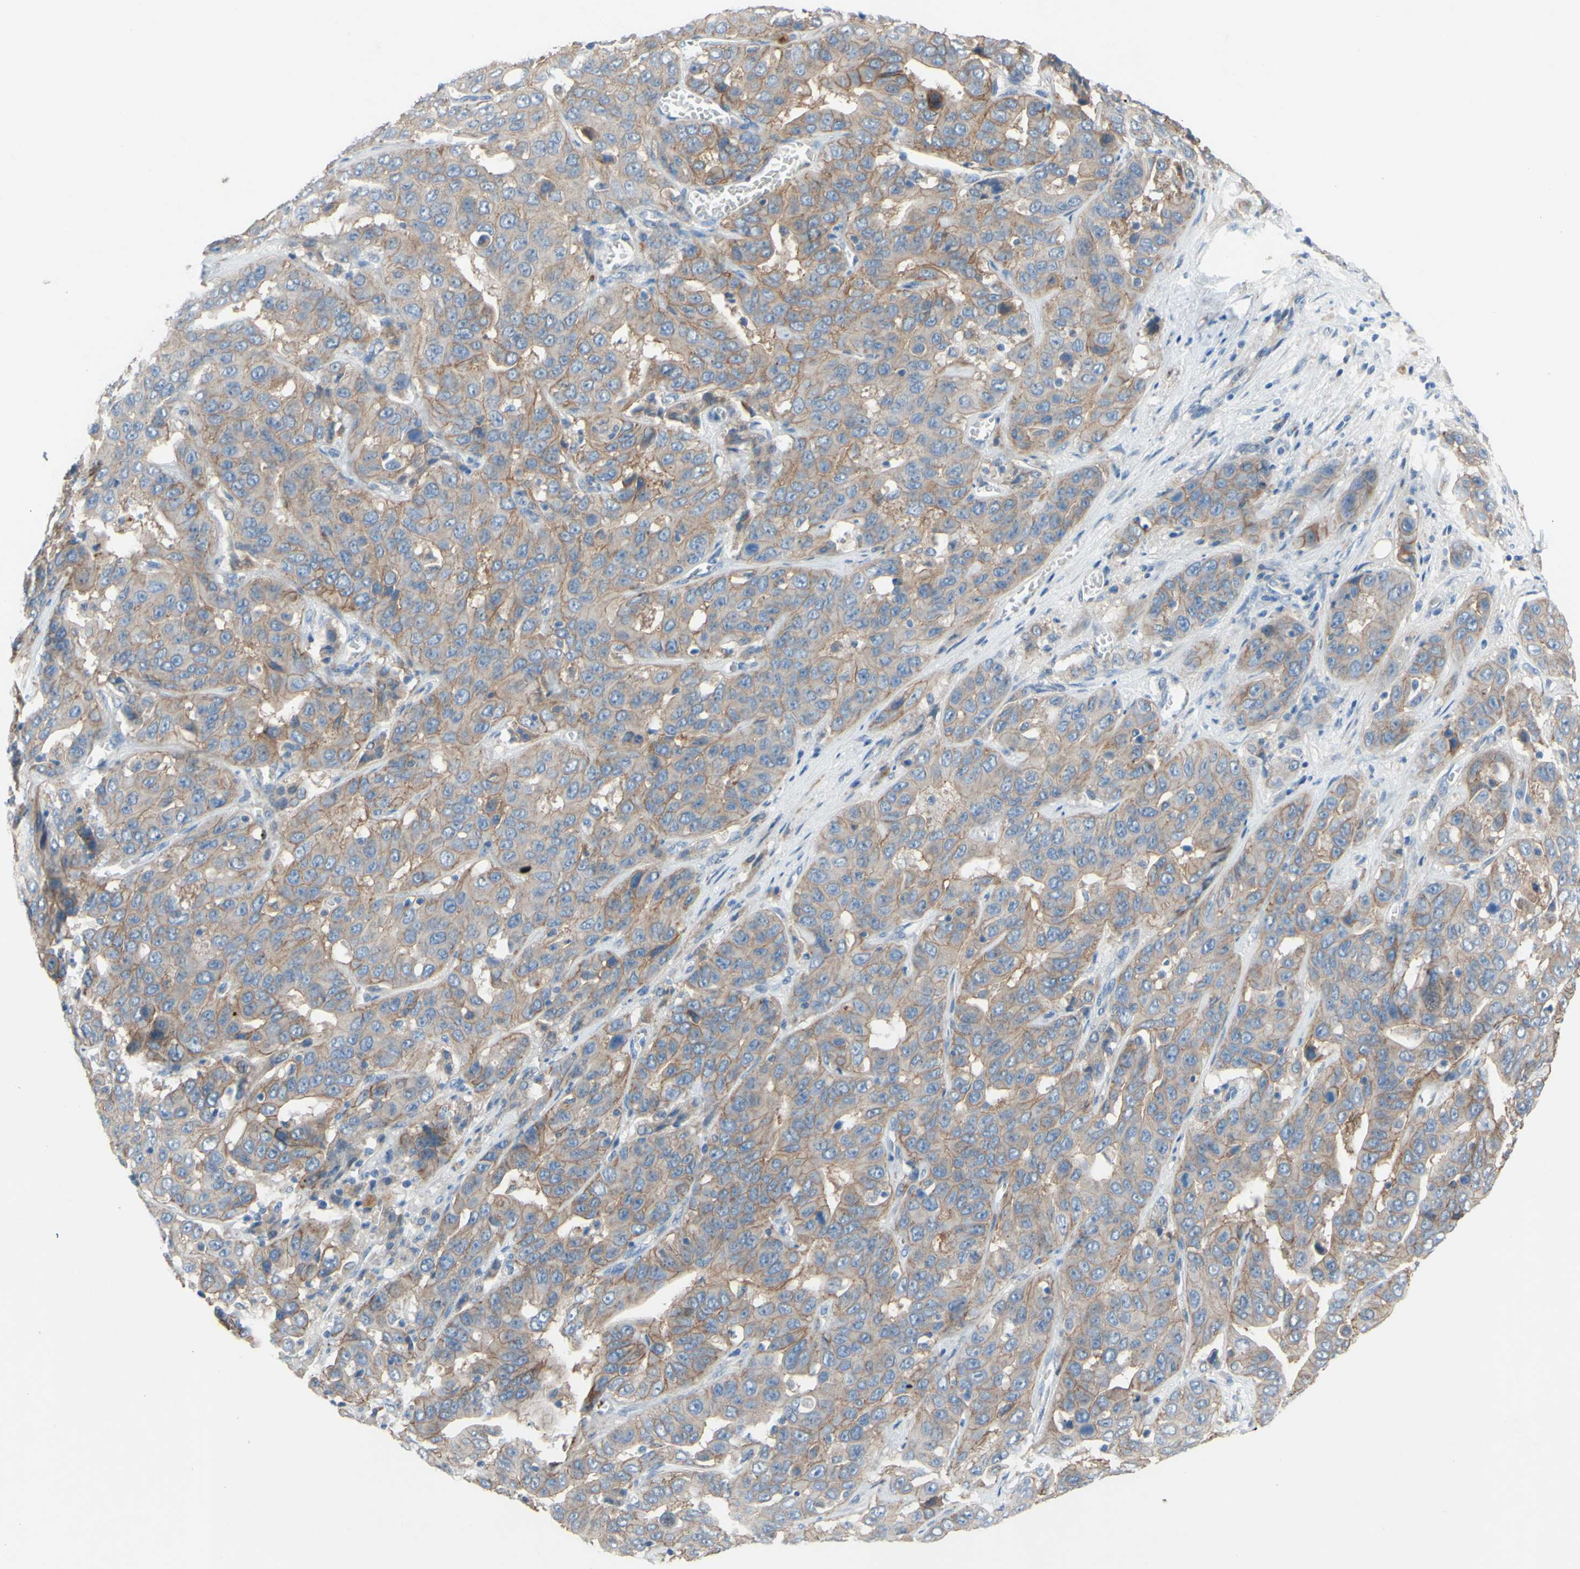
{"staining": {"intensity": "moderate", "quantity": ">75%", "location": "cytoplasmic/membranous"}, "tissue": "liver cancer", "cell_type": "Tumor cells", "image_type": "cancer", "snomed": [{"axis": "morphology", "description": "Cholangiocarcinoma"}, {"axis": "topography", "description": "Liver"}], "caption": "Immunohistochemistry micrograph of human liver cancer (cholangiocarcinoma) stained for a protein (brown), which exhibits medium levels of moderate cytoplasmic/membranous positivity in approximately >75% of tumor cells.", "gene": "CDCP1", "patient": {"sex": "female", "age": 52}}